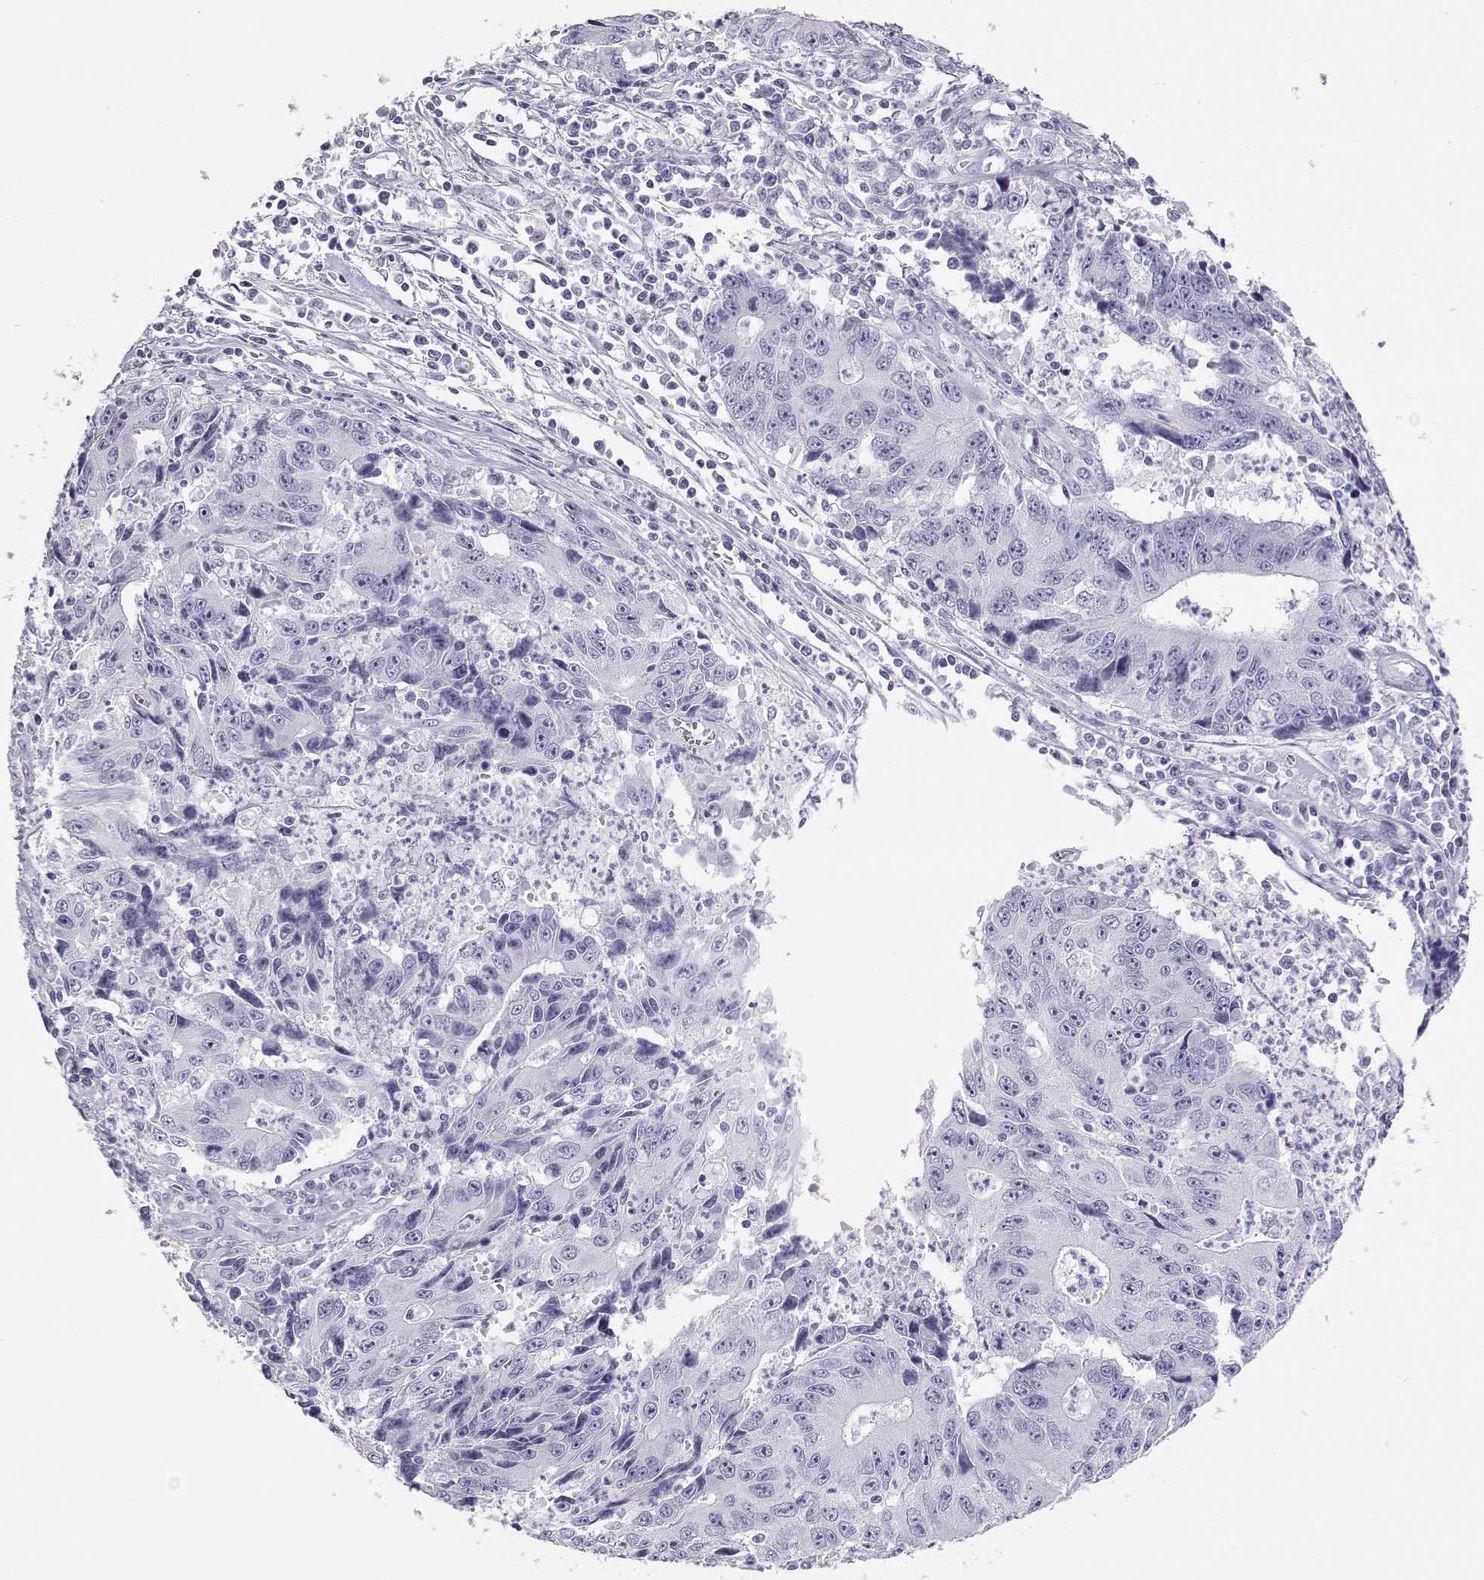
{"staining": {"intensity": "negative", "quantity": "none", "location": "none"}, "tissue": "liver cancer", "cell_type": "Tumor cells", "image_type": "cancer", "snomed": [{"axis": "morphology", "description": "Cholangiocarcinoma"}, {"axis": "topography", "description": "Liver"}], "caption": "A photomicrograph of human cholangiocarcinoma (liver) is negative for staining in tumor cells. (DAB (3,3'-diaminobenzidine) IHC visualized using brightfield microscopy, high magnification).", "gene": "PMCH", "patient": {"sex": "male", "age": 65}}